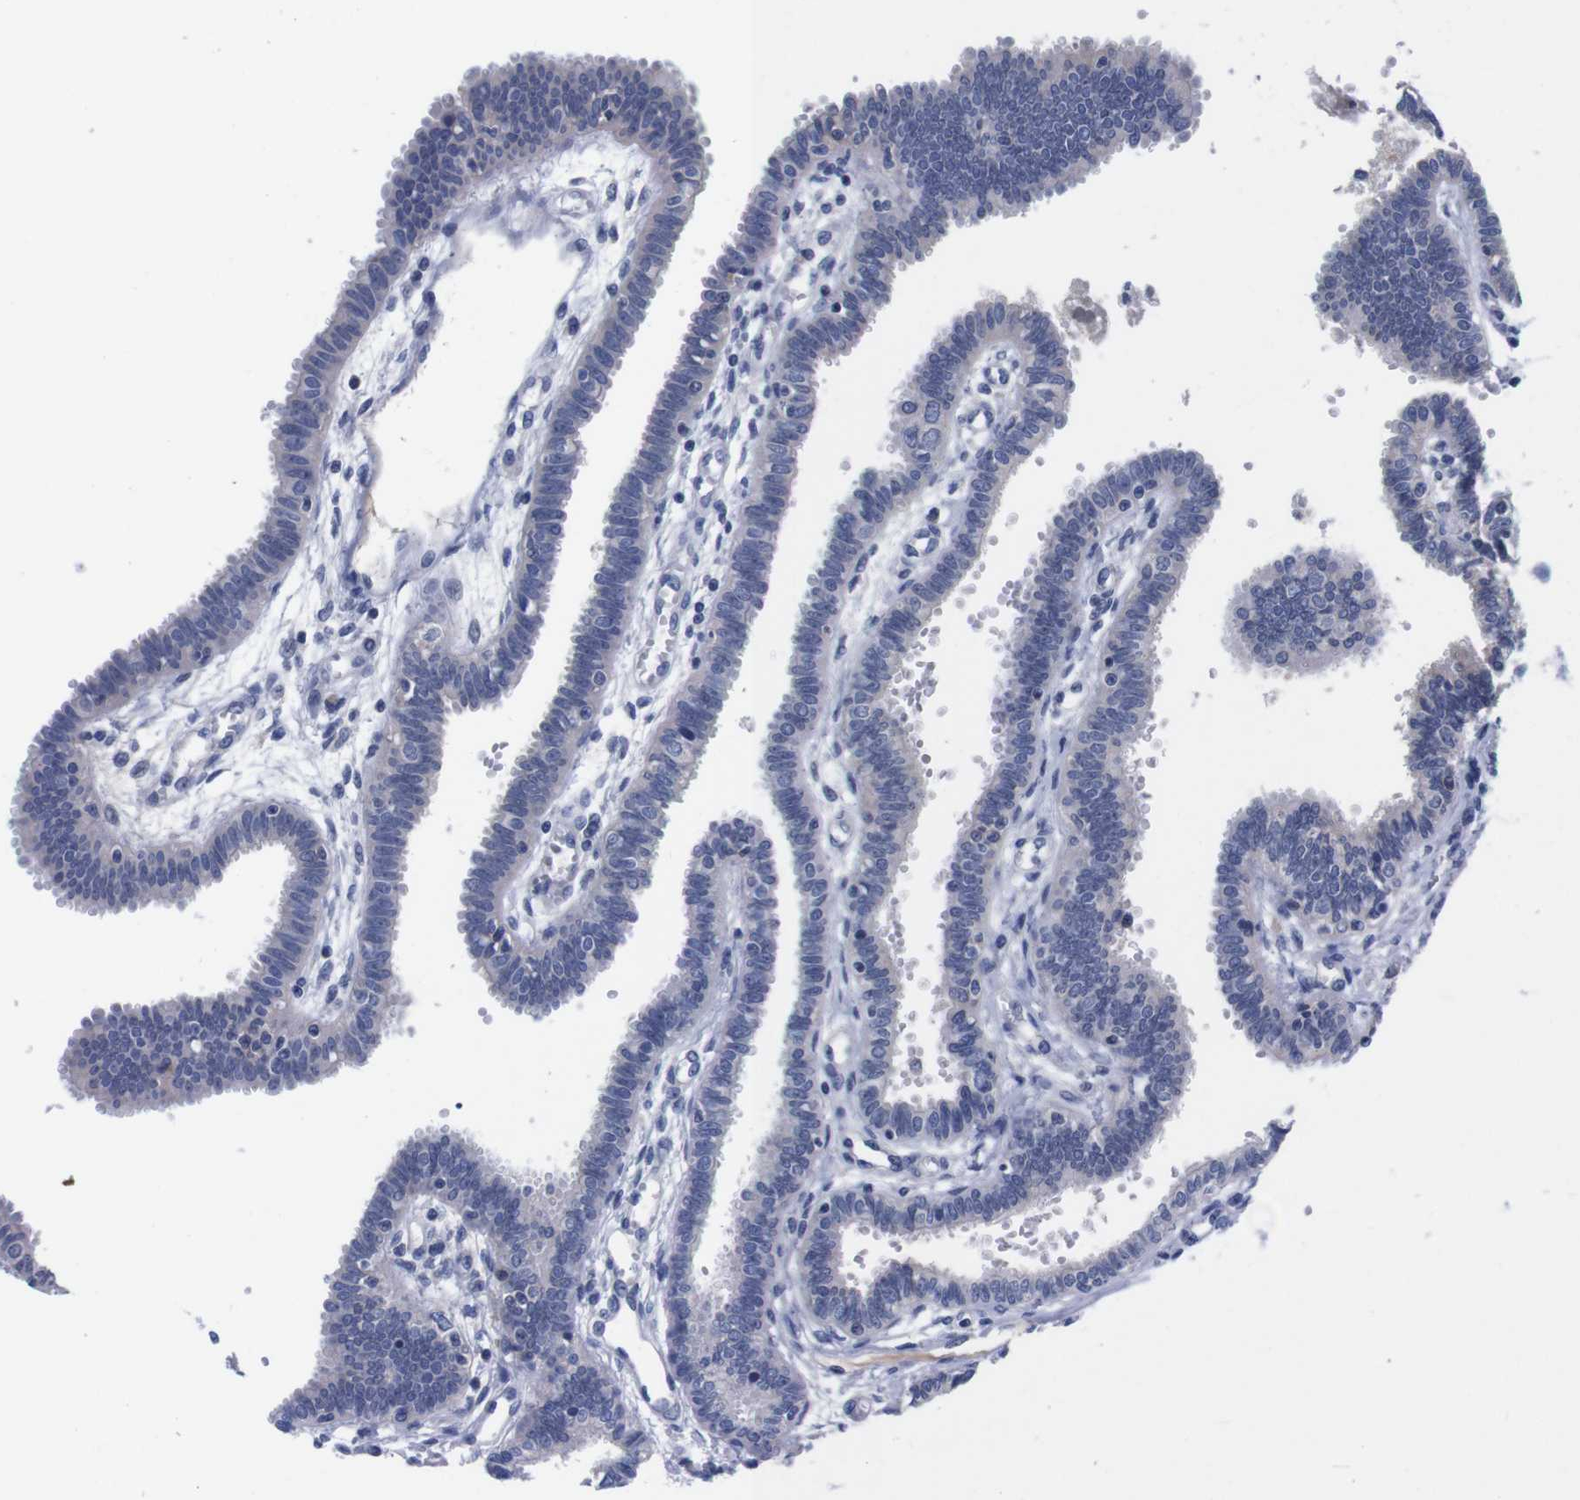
{"staining": {"intensity": "negative", "quantity": "none", "location": "none"}, "tissue": "fallopian tube", "cell_type": "Glandular cells", "image_type": "normal", "snomed": [{"axis": "morphology", "description": "Normal tissue, NOS"}, {"axis": "topography", "description": "Fallopian tube"}], "caption": "High power microscopy micrograph of an immunohistochemistry (IHC) photomicrograph of unremarkable fallopian tube, revealing no significant staining in glandular cells.", "gene": "FAM210A", "patient": {"sex": "female", "age": 32}}